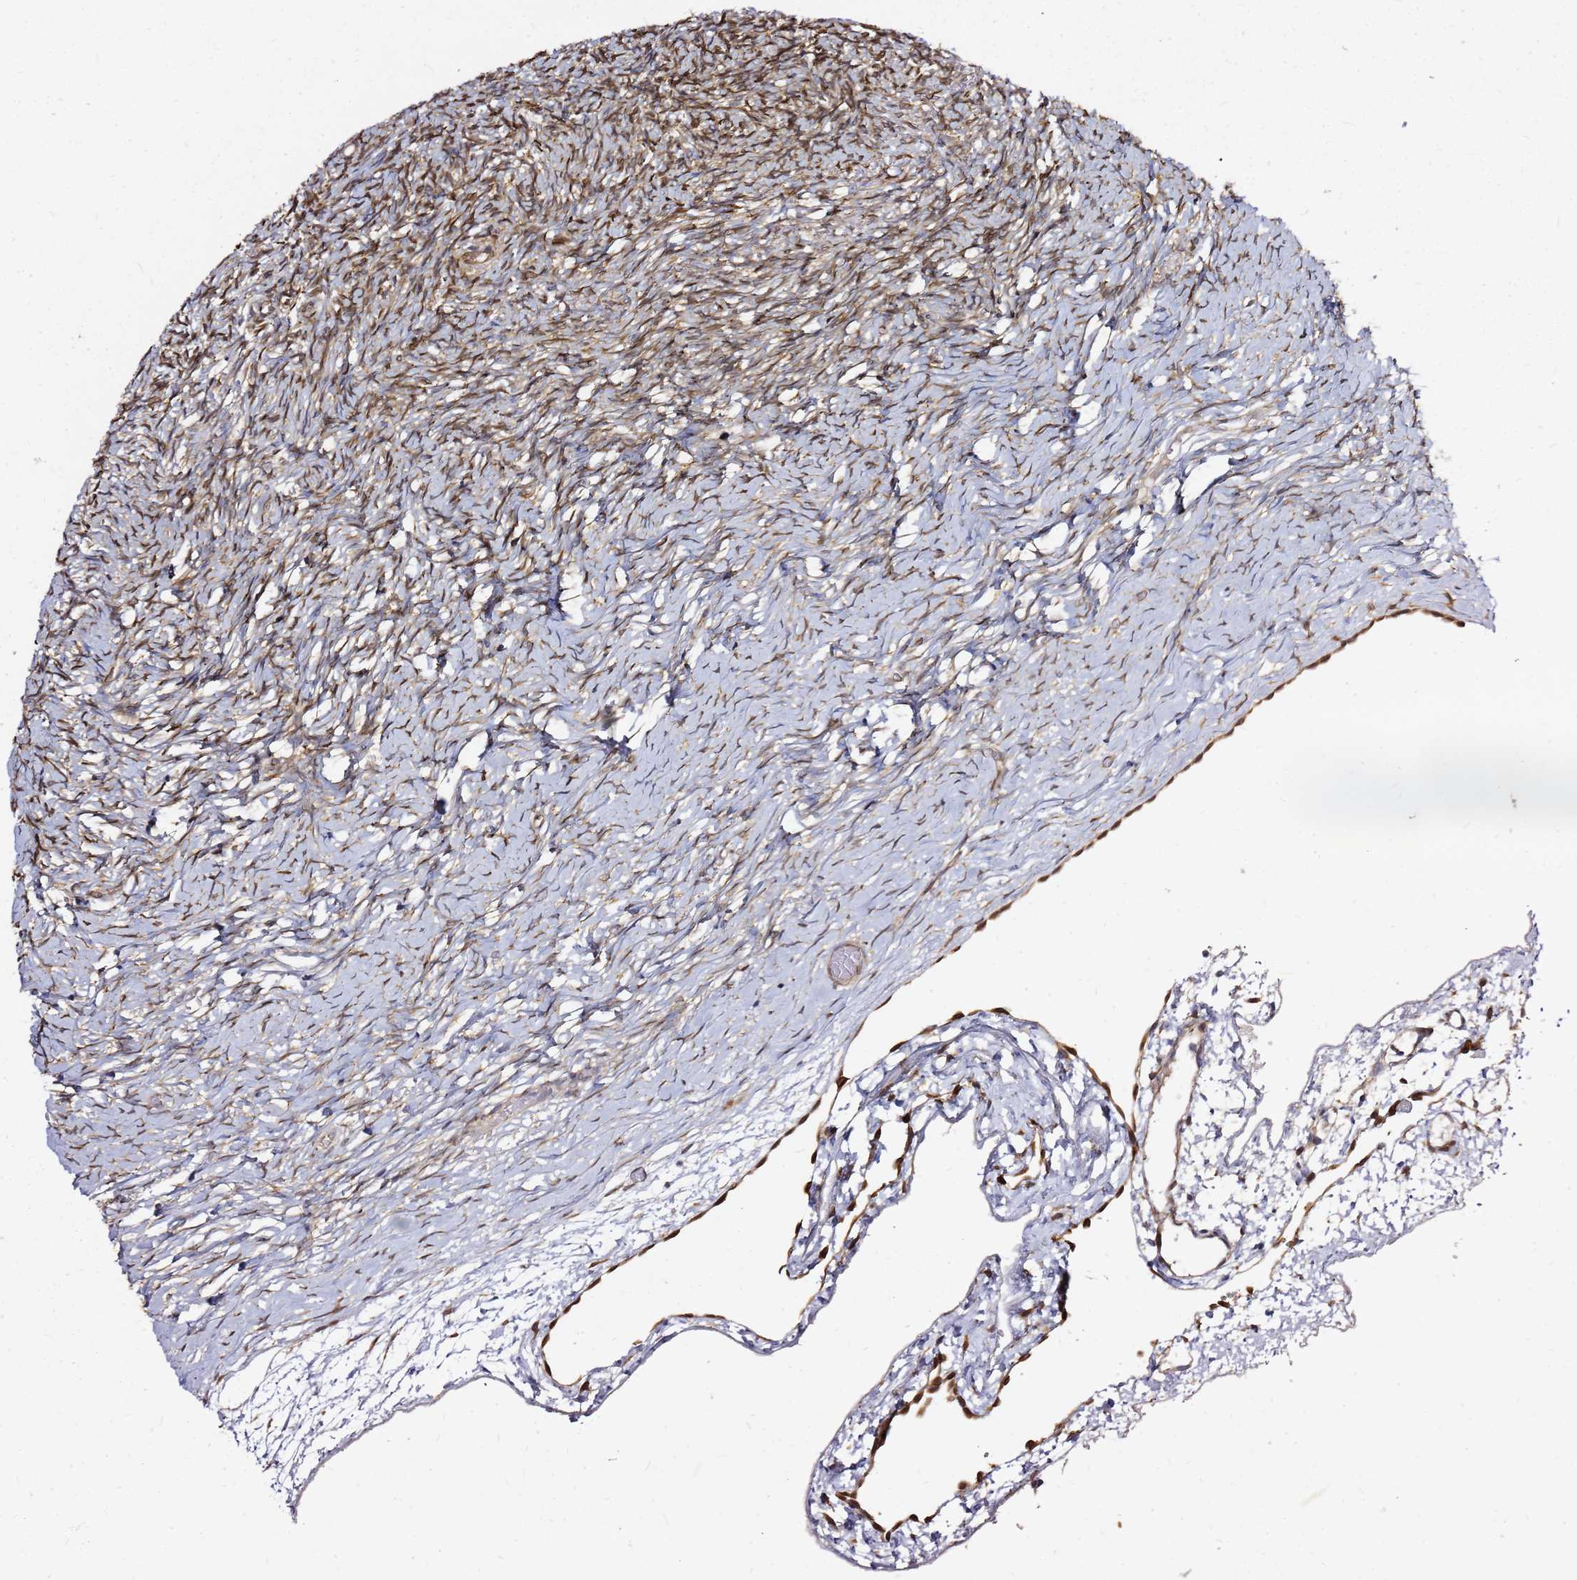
{"staining": {"intensity": "moderate", "quantity": ">75%", "location": "cytoplasmic/membranous"}, "tissue": "ovary", "cell_type": "Follicle cells", "image_type": "normal", "snomed": [{"axis": "morphology", "description": "Normal tissue, NOS"}, {"axis": "topography", "description": "Ovary"}], "caption": "Protein staining shows moderate cytoplasmic/membranous positivity in approximately >75% of follicle cells in unremarkable ovary. Nuclei are stained in blue.", "gene": "NUDT14", "patient": {"sex": "female", "age": 39}}